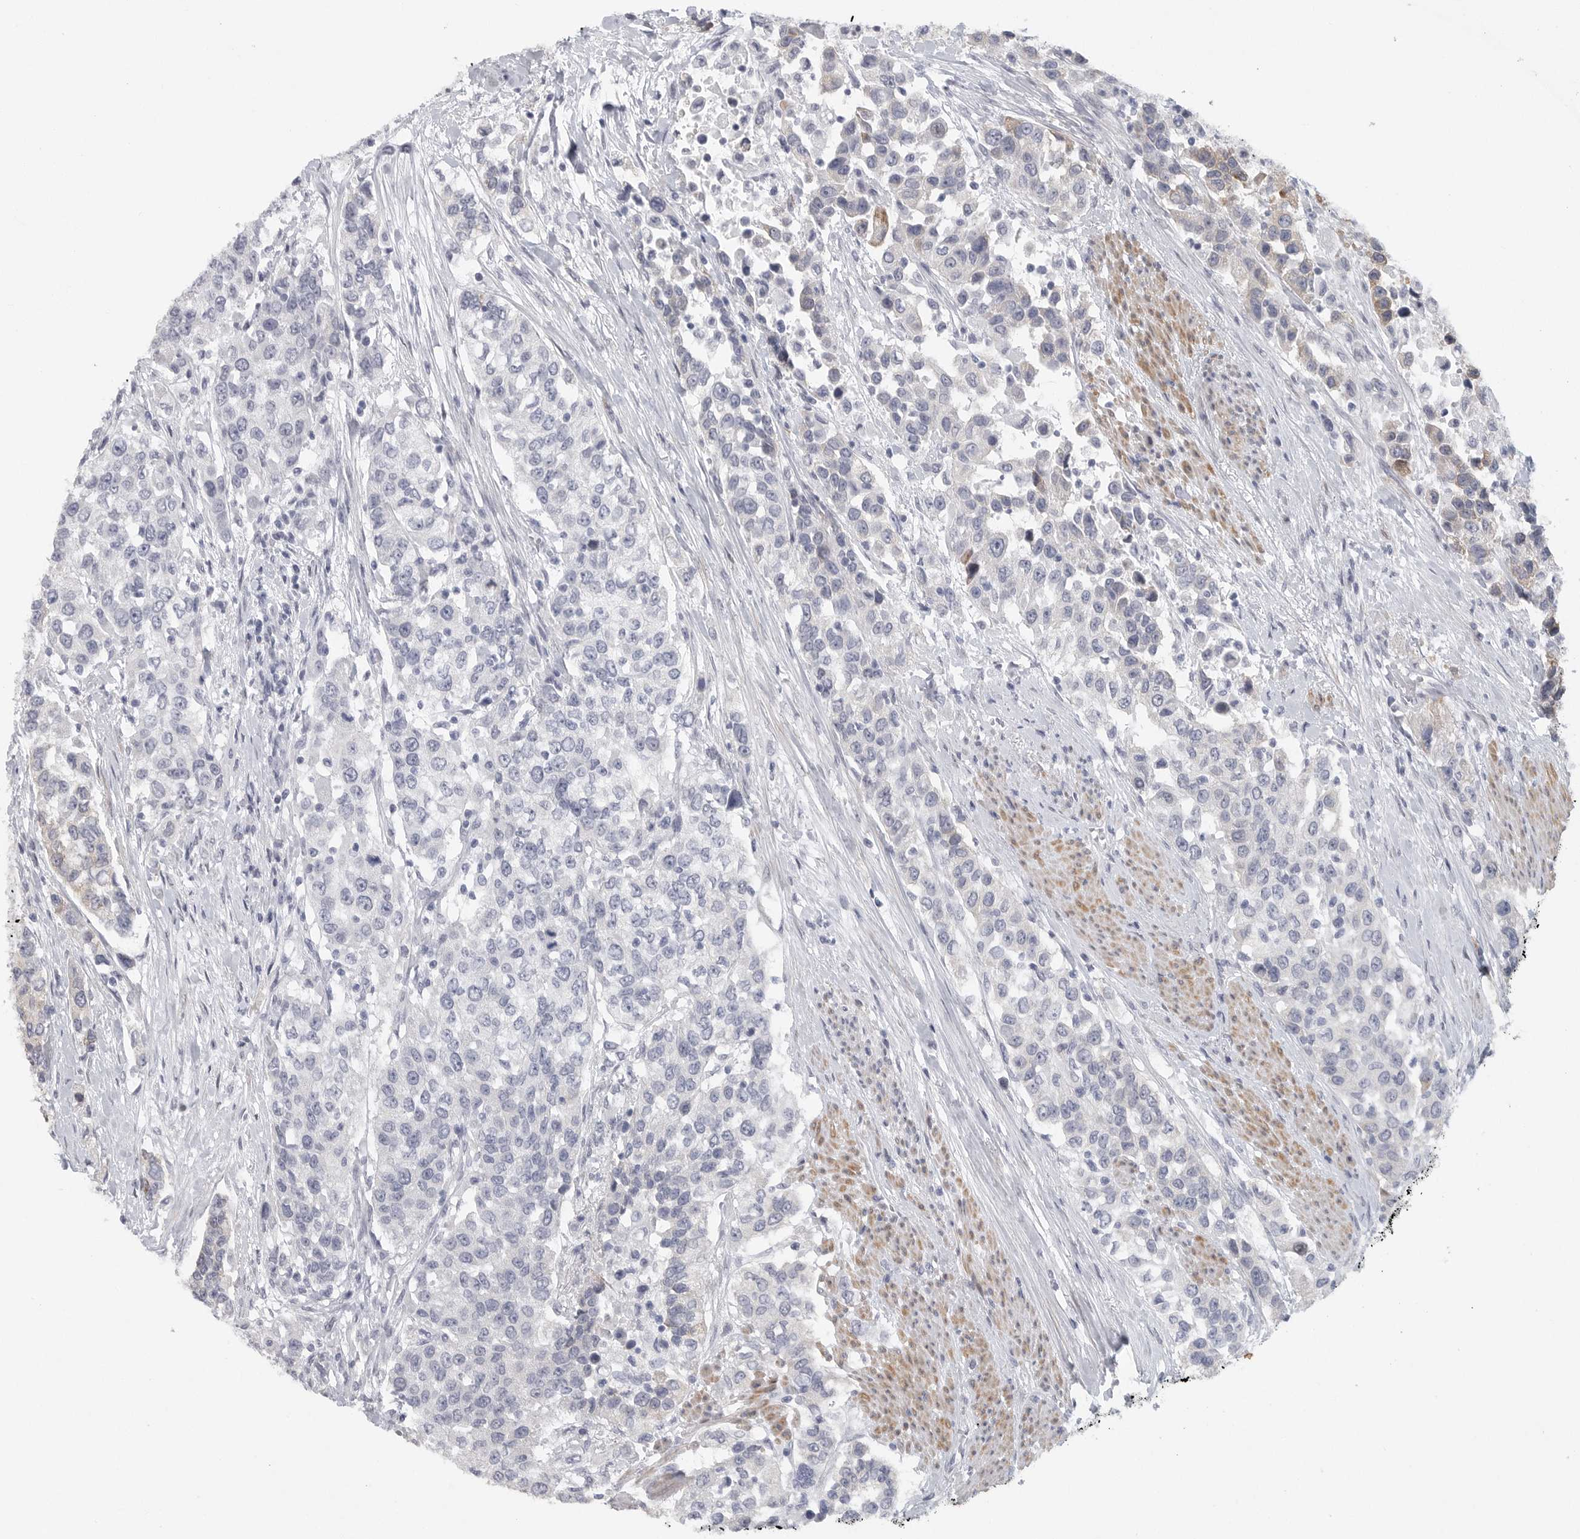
{"staining": {"intensity": "negative", "quantity": "none", "location": "none"}, "tissue": "urothelial cancer", "cell_type": "Tumor cells", "image_type": "cancer", "snomed": [{"axis": "morphology", "description": "Urothelial carcinoma, High grade"}, {"axis": "topography", "description": "Urinary bladder"}], "caption": "Immunohistochemistry micrograph of urothelial carcinoma (high-grade) stained for a protein (brown), which shows no staining in tumor cells.", "gene": "TNR", "patient": {"sex": "female", "age": 80}}